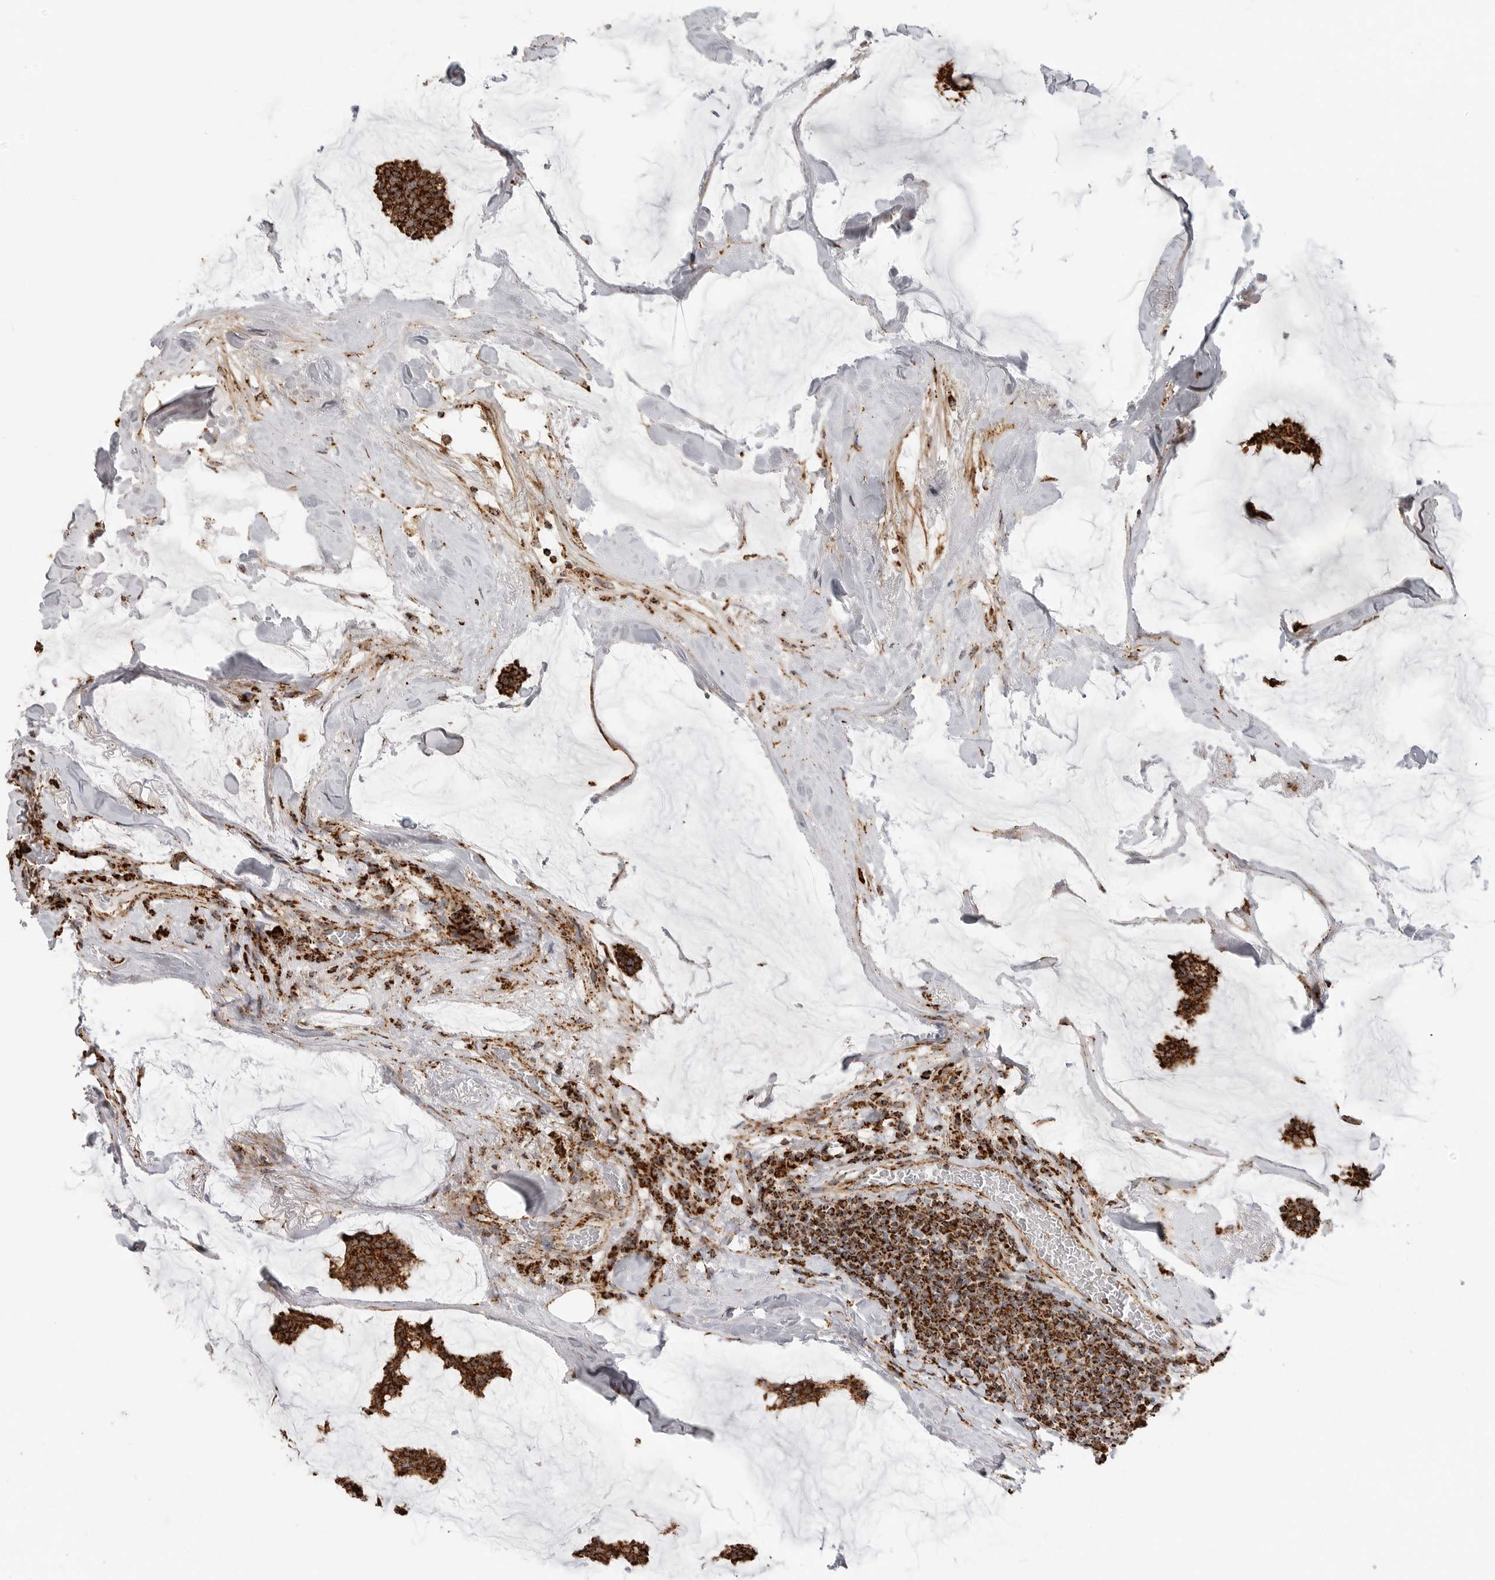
{"staining": {"intensity": "strong", "quantity": ">75%", "location": "cytoplasmic/membranous"}, "tissue": "breast cancer", "cell_type": "Tumor cells", "image_type": "cancer", "snomed": [{"axis": "morphology", "description": "Duct carcinoma"}, {"axis": "topography", "description": "Breast"}], "caption": "Human breast cancer stained with a brown dye displays strong cytoplasmic/membranous positive staining in about >75% of tumor cells.", "gene": "BMP2K", "patient": {"sex": "female", "age": 93}}